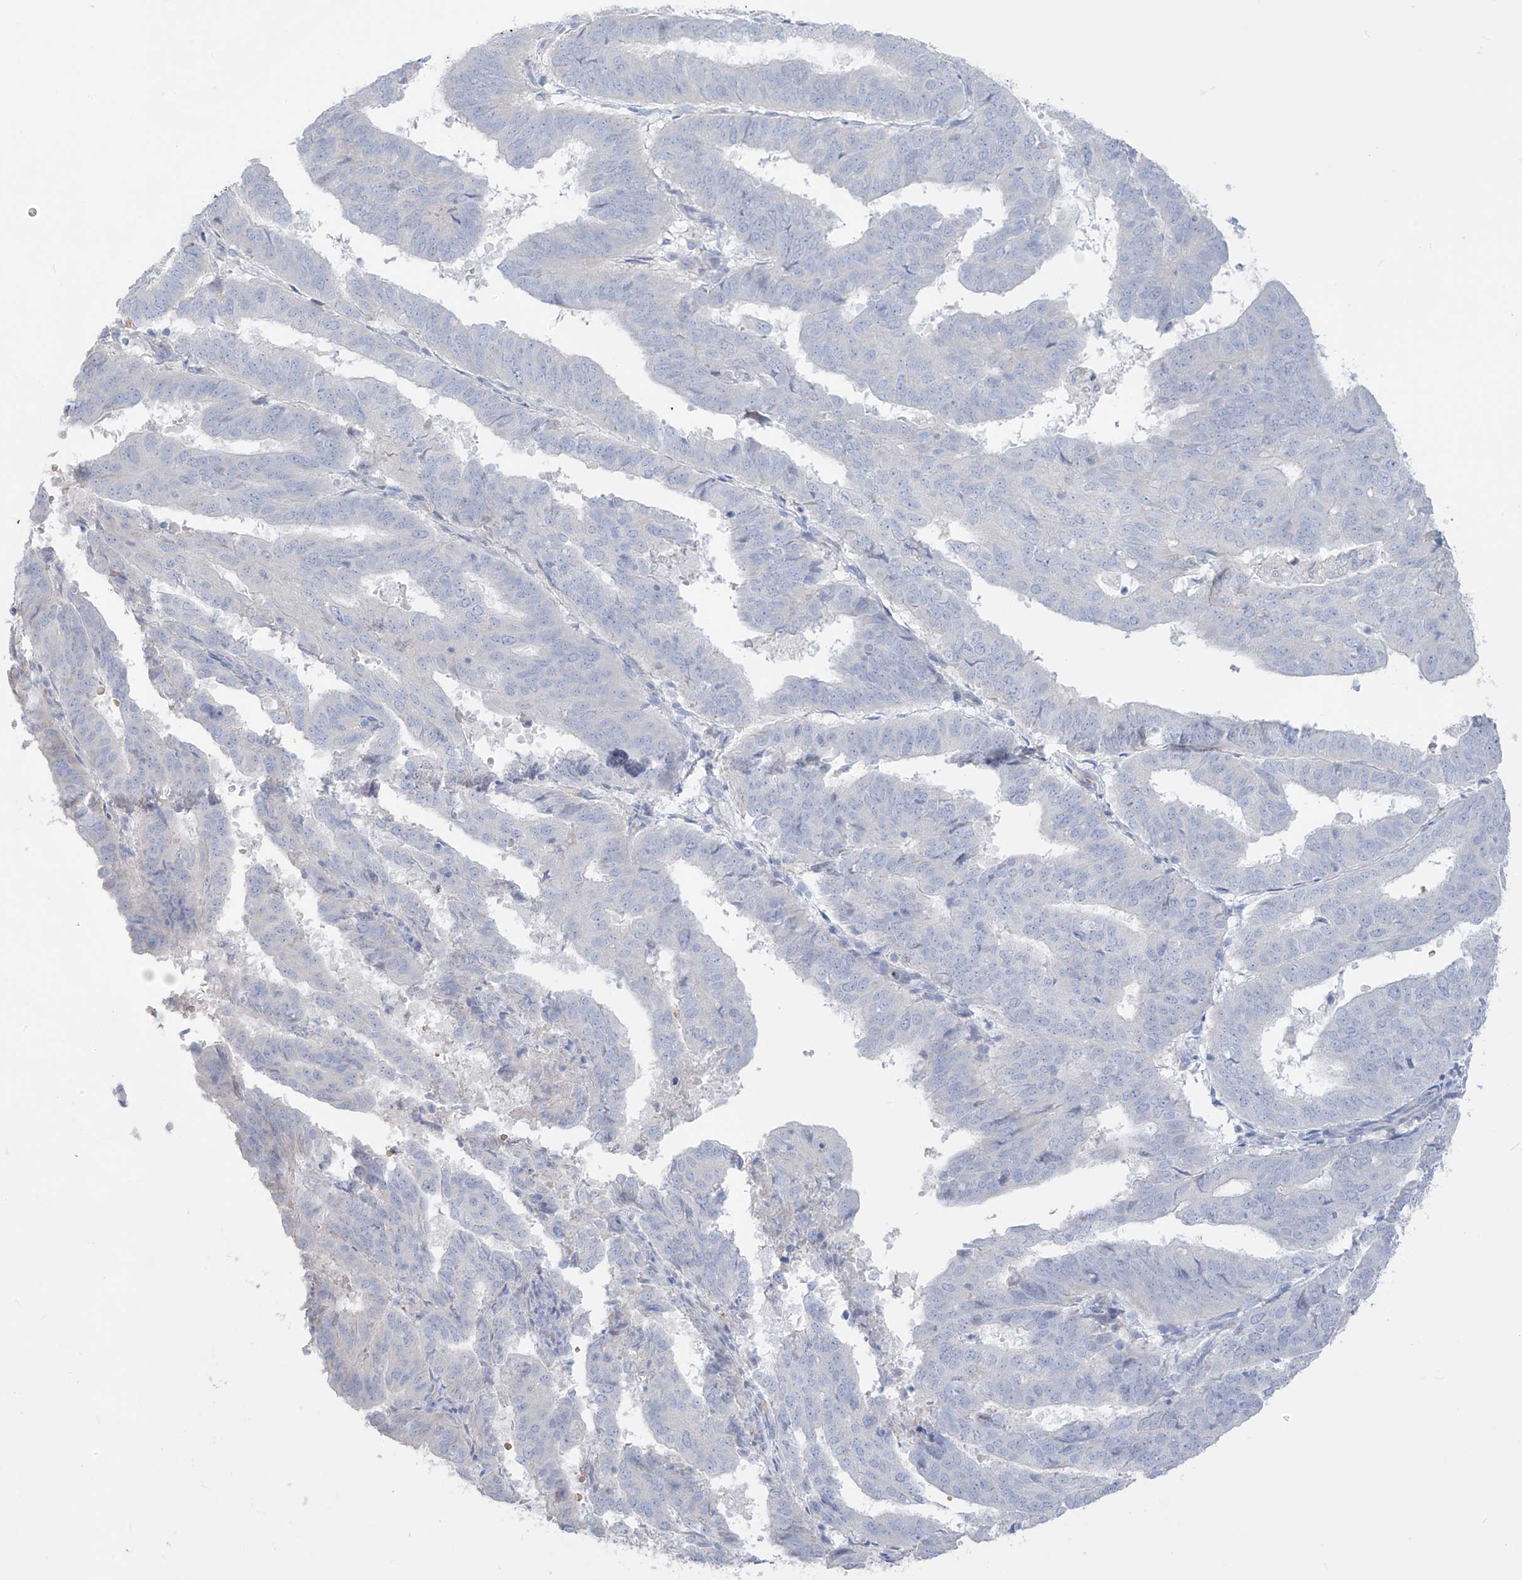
{"staining": {"intensity": "negative", "quantity": "none", "location": "none"}, "tissue": "endometrial cancer", "cell_type": "Tumor cells", "image_type": "cancer", "snomed": [{"axis": "morphology", "description": "Adenocarcinoma, NOS"}, {"axis": "topography", "description": "Uterus"}], "caption": "A histopathology image of human endometrial adenocarcinoma is negative for staining in tumor cells.", "gene": "ASPRV1", "patient": {"sex": "female", "age": 77}}